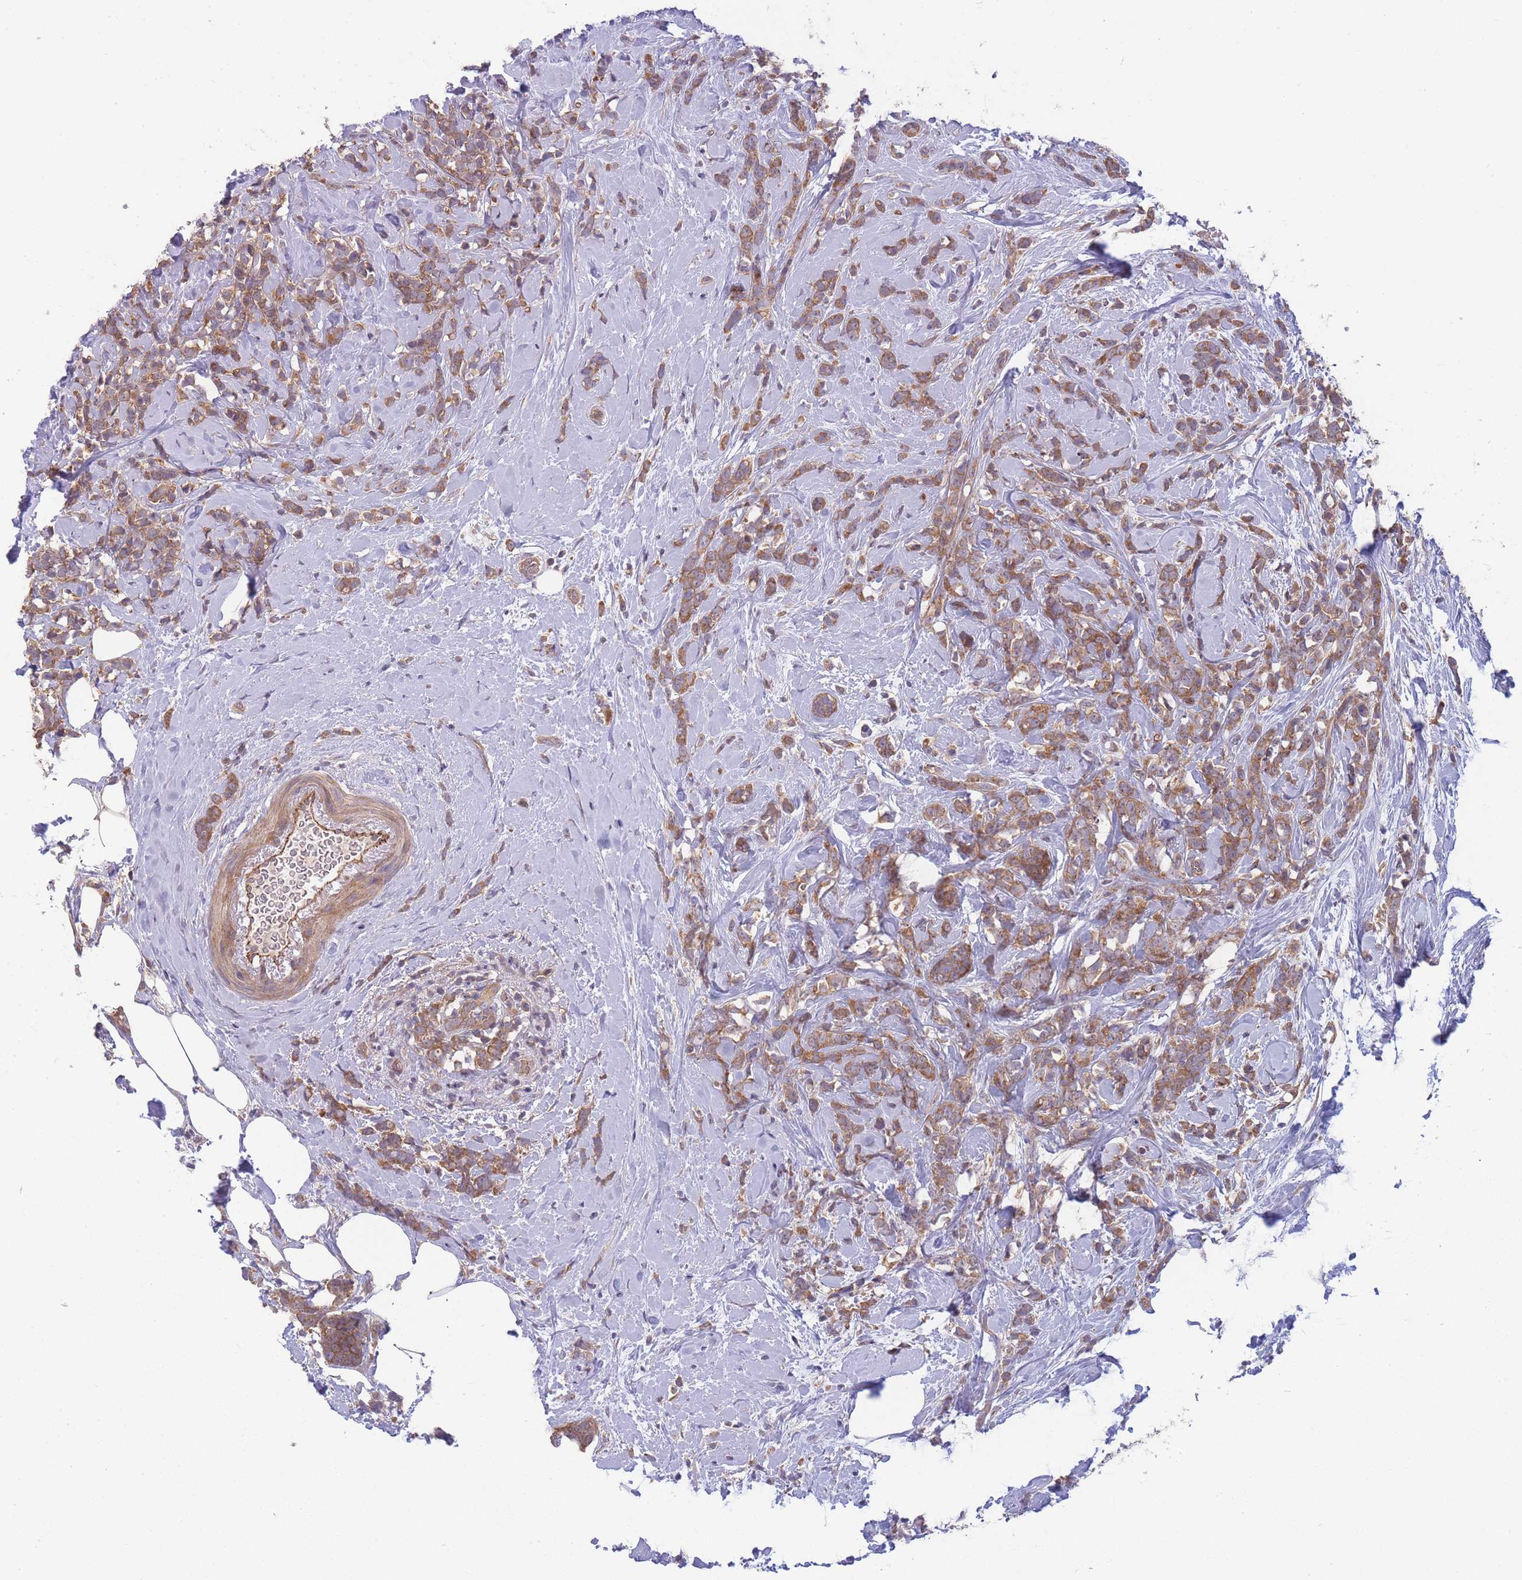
{"staining": {"intensity": "moderate", "quantity": ">75%", "location": "cytoplasmic/membranous"}, "tissue": "breast cancer", "cell_type": "Tumor cells", "image_type": "cancer", "snomed": [{"axis": "morphology", "description": "Lobular carcinoma"}, {"axis": "topography", "description": "Breast"}], "caption": "Human breast cancer (lobular carcinoma) stained with a brown dye shows moderate cytoplasmic/membranous positive expression in about >75% of tumor cells.", "gene": "PFDN6", "patient": {"sex": "female", "age": 58}}